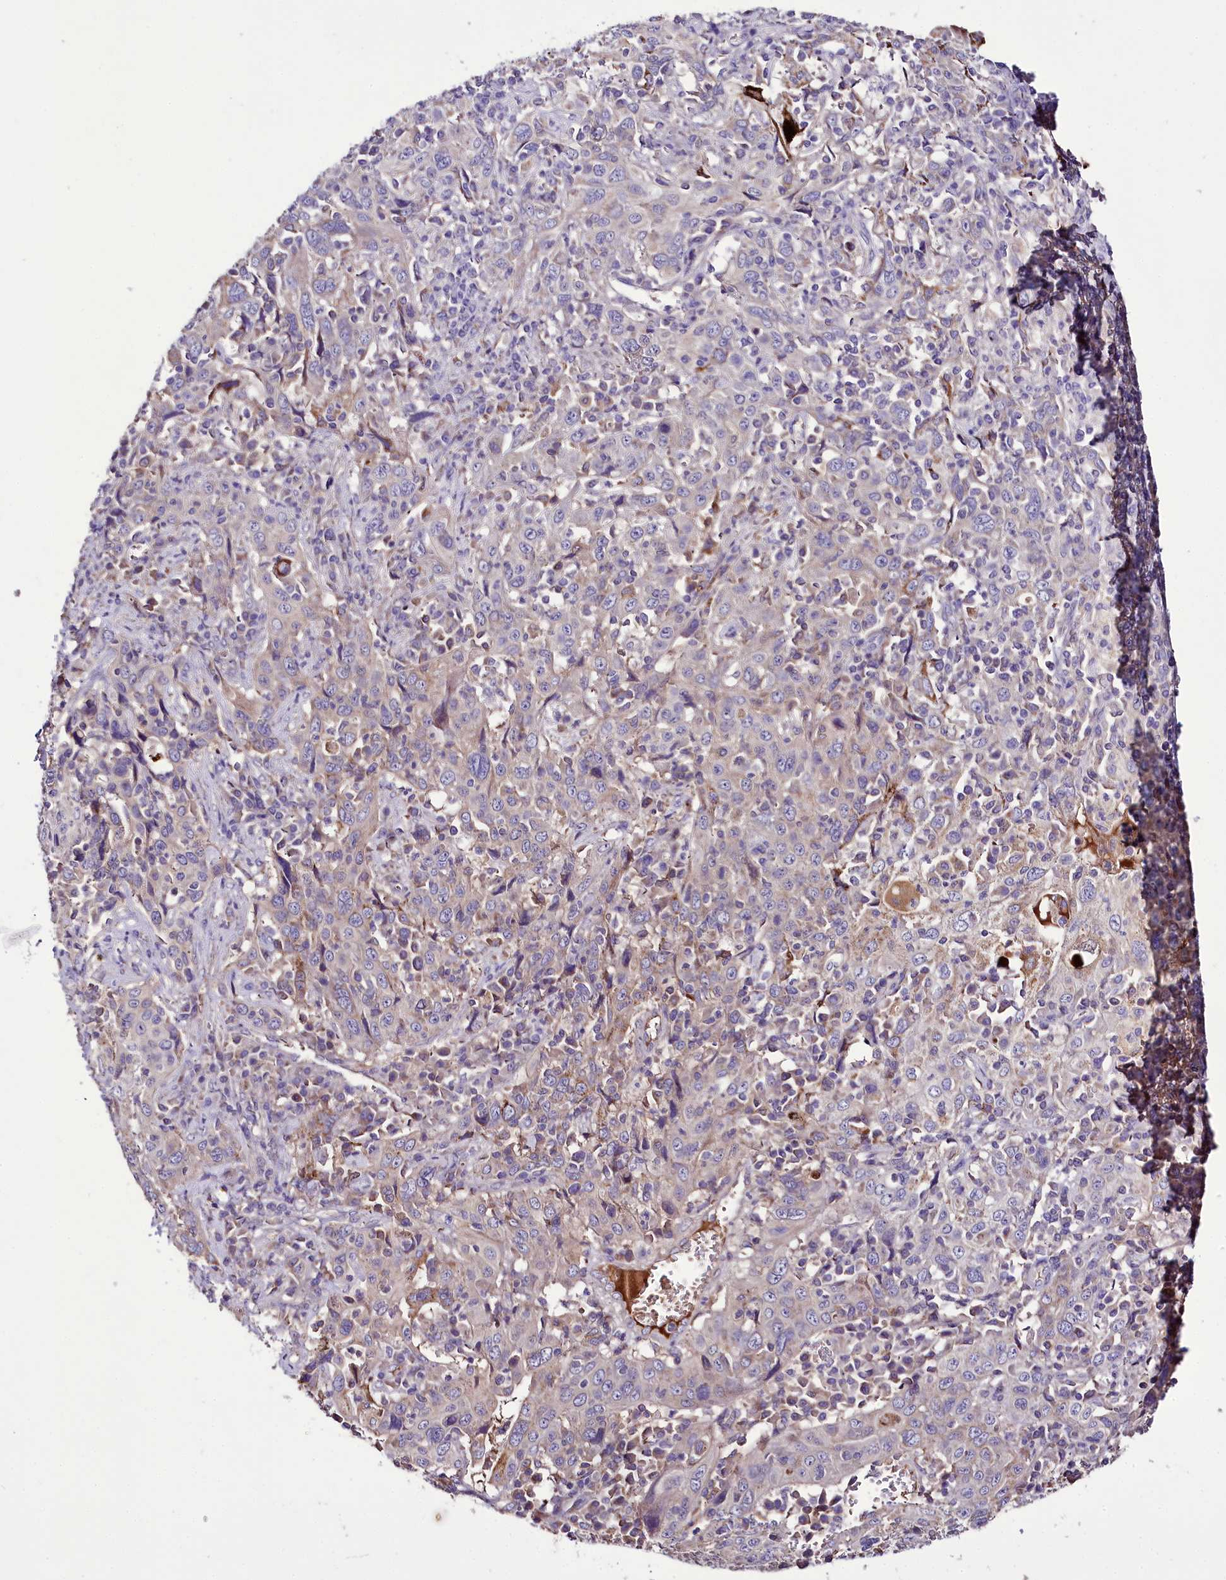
{"staining": {"intensity": "weak", "quantity": "<25%", "location": "cytoplasmic/membranous"}, "tissue": "cervical cancer", "cell_type": "Tumor cells", "image_type": "cancer", "snomed": [{"axis": "morphology", "description": "Squamous cell carcinoma, NOS"}, {"axis": "topography", "description": "Cervix"}], "caption": "The IHC photomicrograph has no significant positivity in tumor cells of cervical cancer tissue.", "gene": "PPP1R32", "patient": {"sex": "female", "age": 46}}